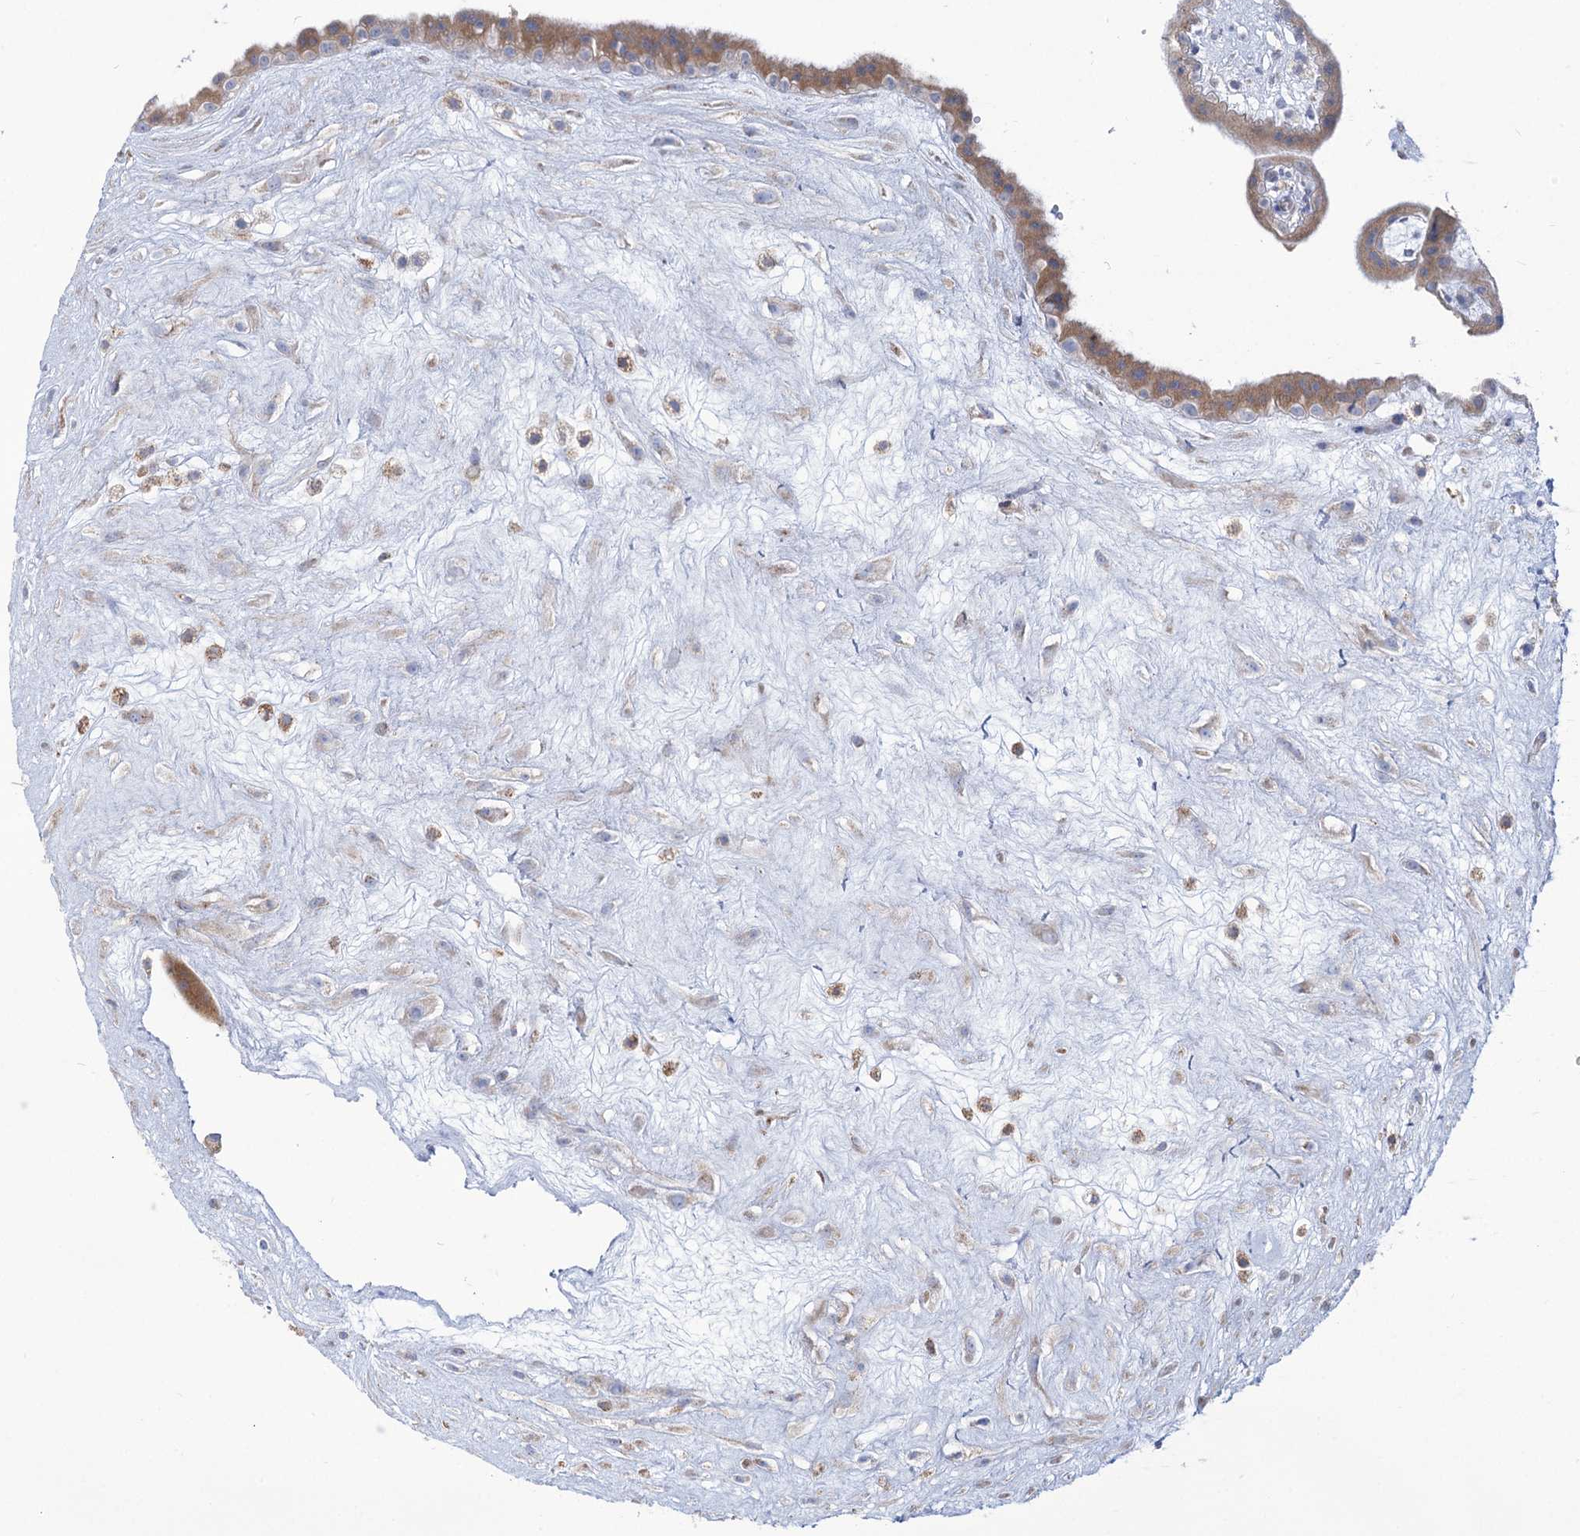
{"staining": {"intensity": "moderate", "quantity": "25%-75%", "location": "cytoplasmic/membranous"}, "tissue": "placenta", "cell_type": "Trophoblastic cells", "image_type": "normal", "snomed": [{"axis": "morphology", "description": "Normal tissue, NOS"}, {"axis": "topography", "description": "Placenta"}], "caption": "Immunohistochemistry (DAB) staining of benign placenta demonstrates moderate cytoplasmic/membranous protein staining in approximately 25%-75% of trophoblastic cells.", "gene": "STT3B", "patient": {"sex": "female", "age": 18}}